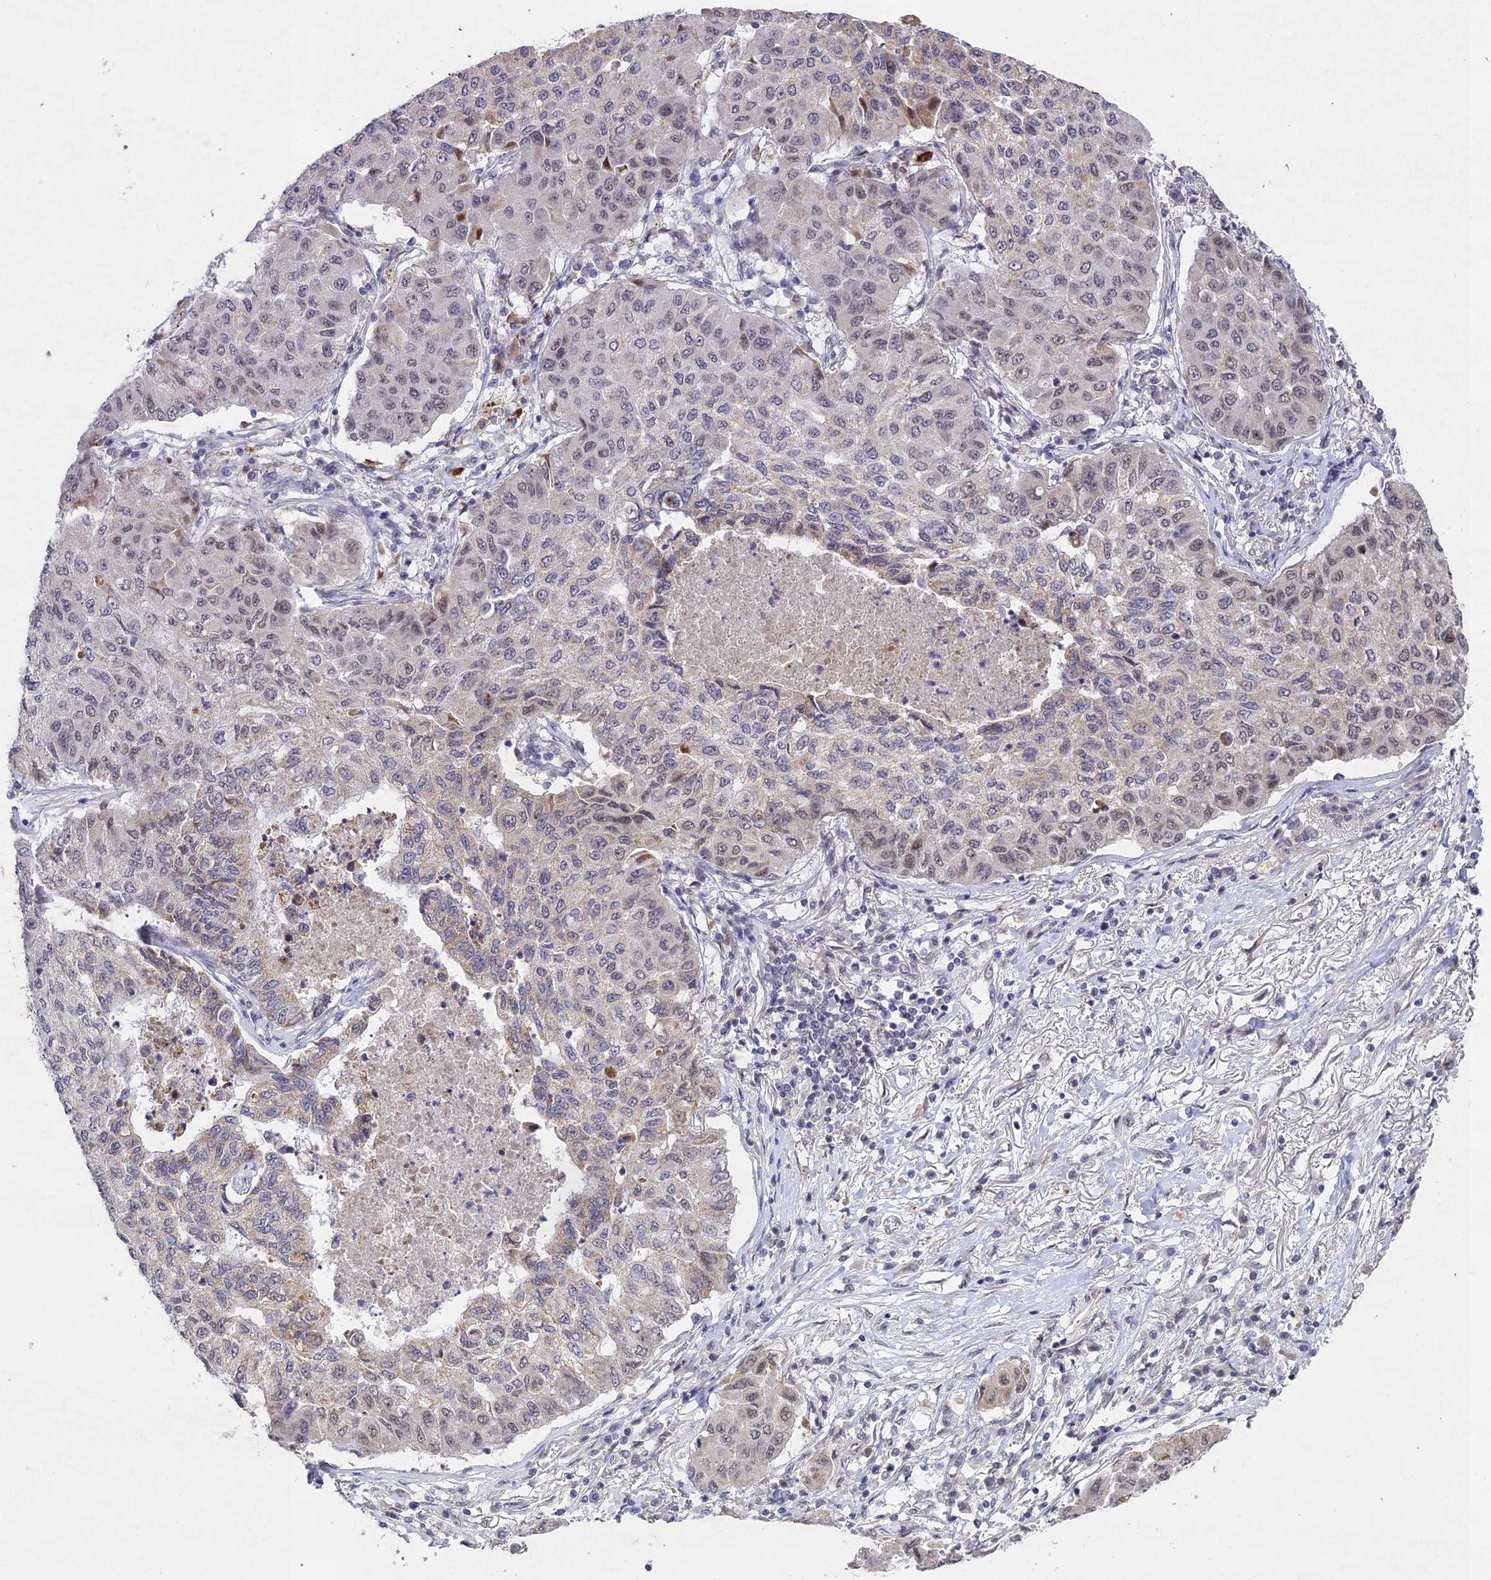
{"staining": {"intensity": "moderate", "quantity": "<25%", "location": "cytoplasmic/membranous,nuclear"}, "tissue": "lung cancer", "cell_type": "Tumor cells", "image_type": "cancer", "snomed": [{"axis": "morphology", "description": "Squamous cell carcinoma, NOS"}, {"axis": "topography", "description": "Lung"}], "caption": "Immunohistochemistry histopathology image of neoplastic tissue: human squamous cell carcinoma (lung) stained using IHC shows low levels of moderate protein expression localized specifically in the cytoplasmic/membranous and nuclear of tumor cells, appearing as a cytoplasmic/membranous and nuclear brown color.", "gene": "RAVER1", "patient": {"sex": "male", "age": 74}}